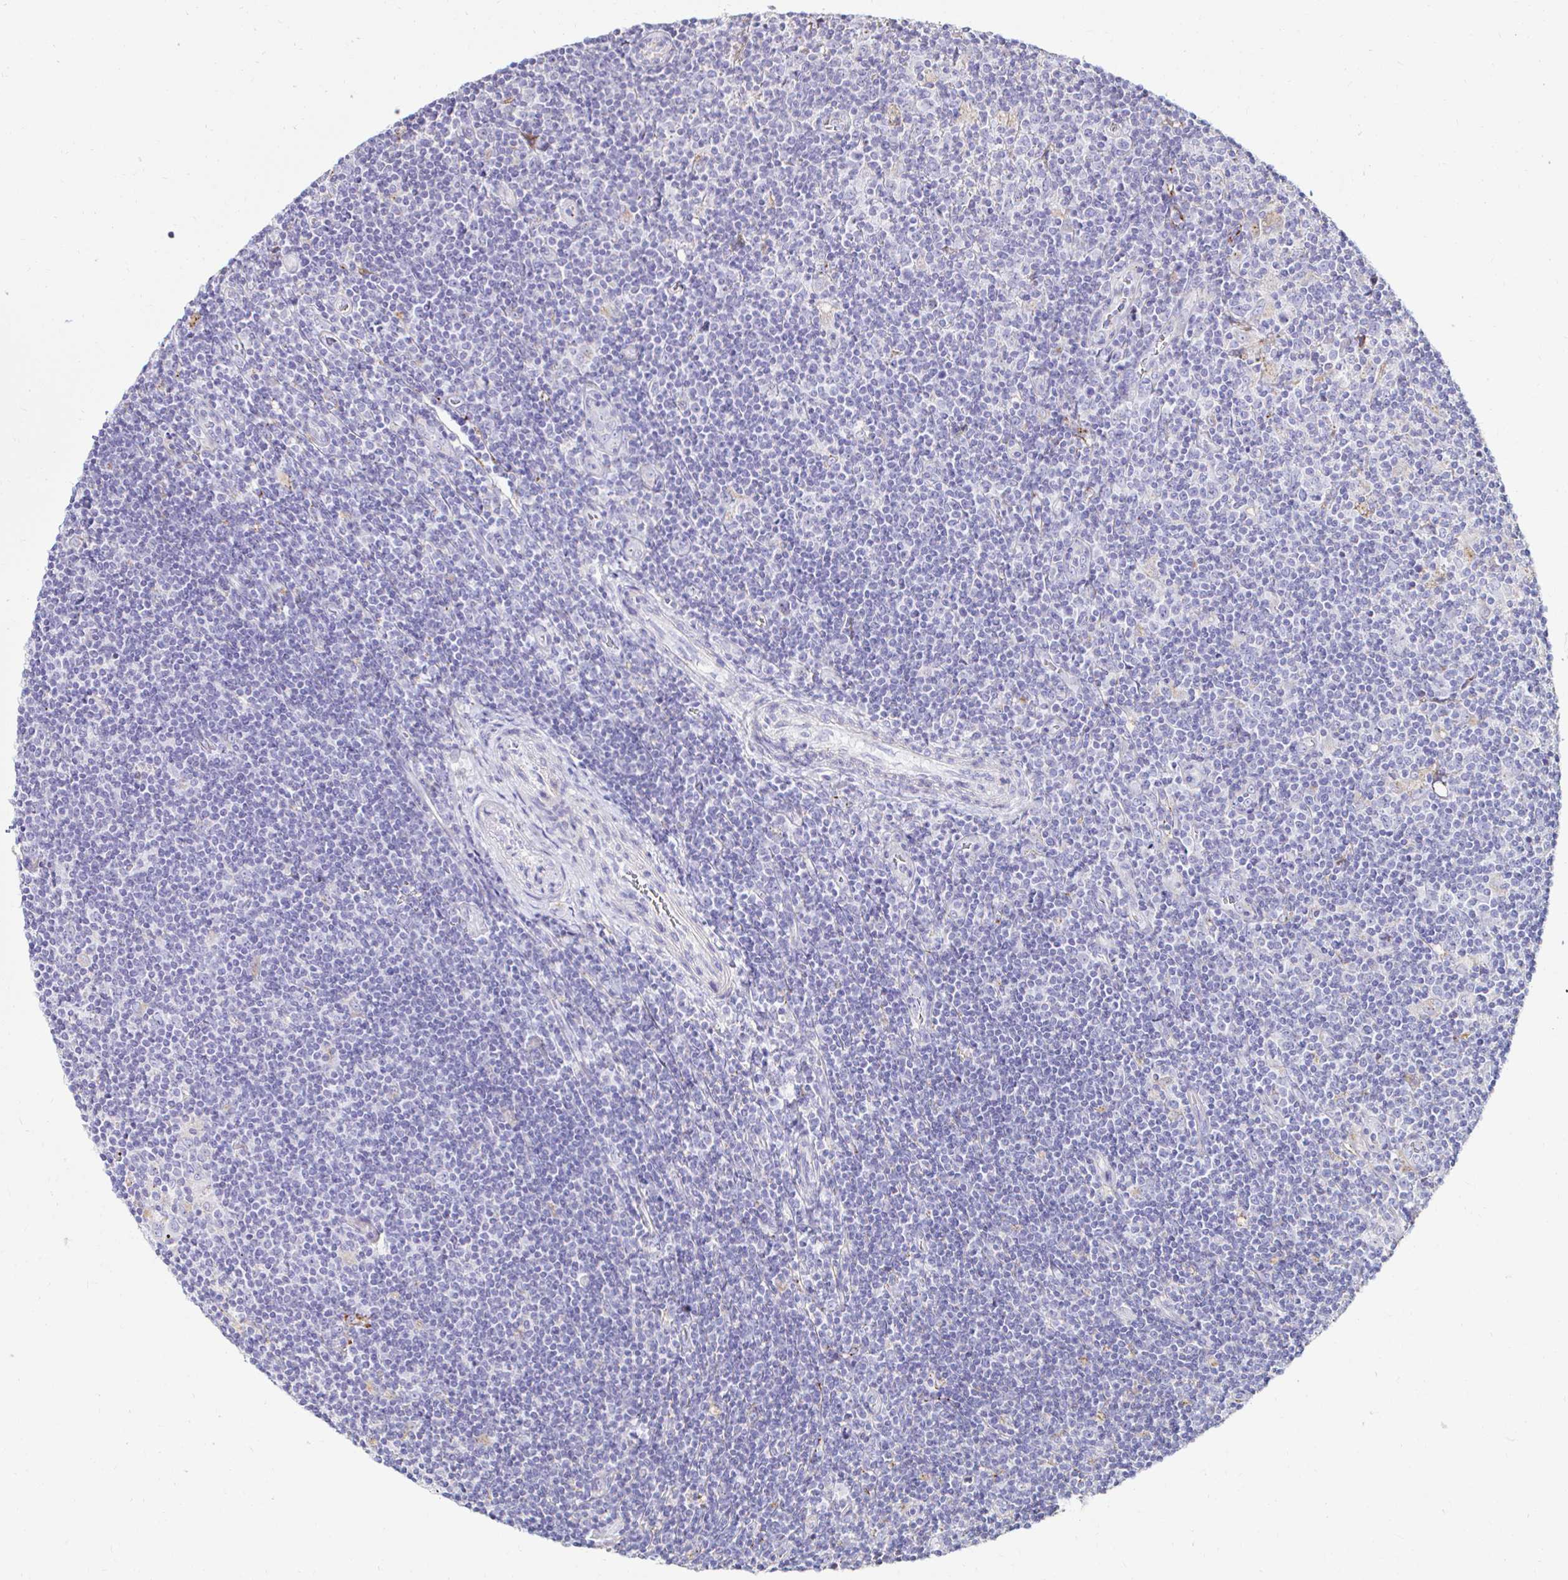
{"staining": {"intensity": "negative", "quantity": "none", "location": "none"}, "tissue": "lymphoma", "cell_type": "Tumor cells", "image_type": "cancer", "snomed": [{"axis": "morphology", "description": "Hodgkin's disease, NOS"}, {"axis": "topography", "description": "Lymph node"}], "caption": "This photomicrograph is of lymphoma stained with immunohistochemistry (IHC) to label a protein in brown with the nuclei are counter-stained blue. There is no expression in tumor cells. (Stains: DAB (3,3'-diaminobenzidine) immunohistochemistry (IHC) with hematoxylin counter stain, Microscopy: brightfield microscopy at high magnification).", "gene": "GALNS", "patient": {"sex": "male", "age": 40}}